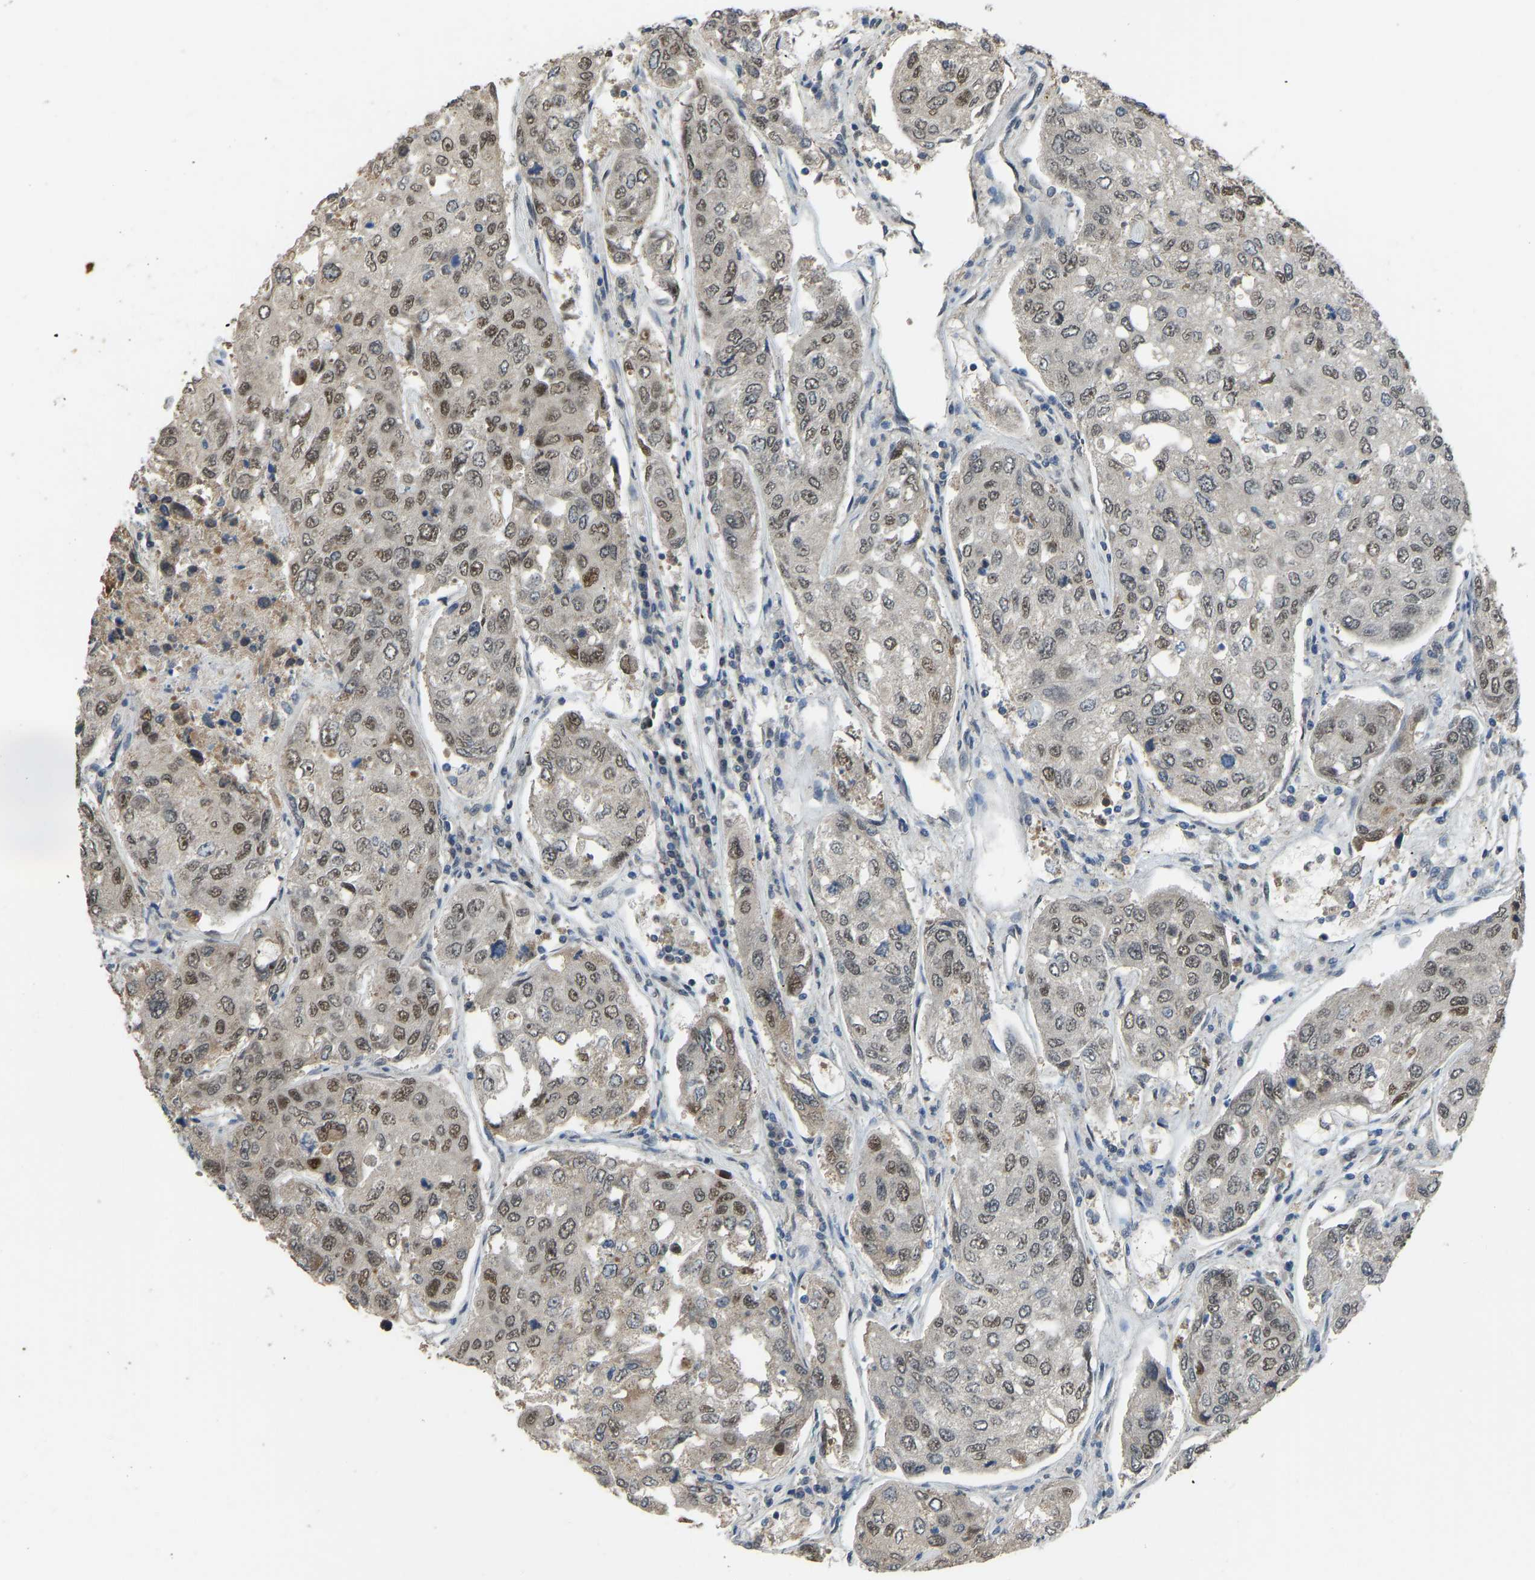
{"staining": {"intensity": "moderate", "quantity": "25%-75%", "location": "nuclear"}, "tissue": "urothelial cancer", "cell_type": "Tumor cells", "image_type": "cancer", "snomed": [{"axis": "morphology", "description": "Urothelial carcinoma, High grade"}, {"axis": "topography", "description": "Lymph node"}, {"axis": "topography", "description": "Urinary bladder"}], "caption": "High-grade urothelial carcinoma stained with a brown dye demonstrates moderate nuclear positive staining in about 25%-75% of tumor cells.", "gene": "KPNA6", "patient": {"sex": "male", "age": 51}}